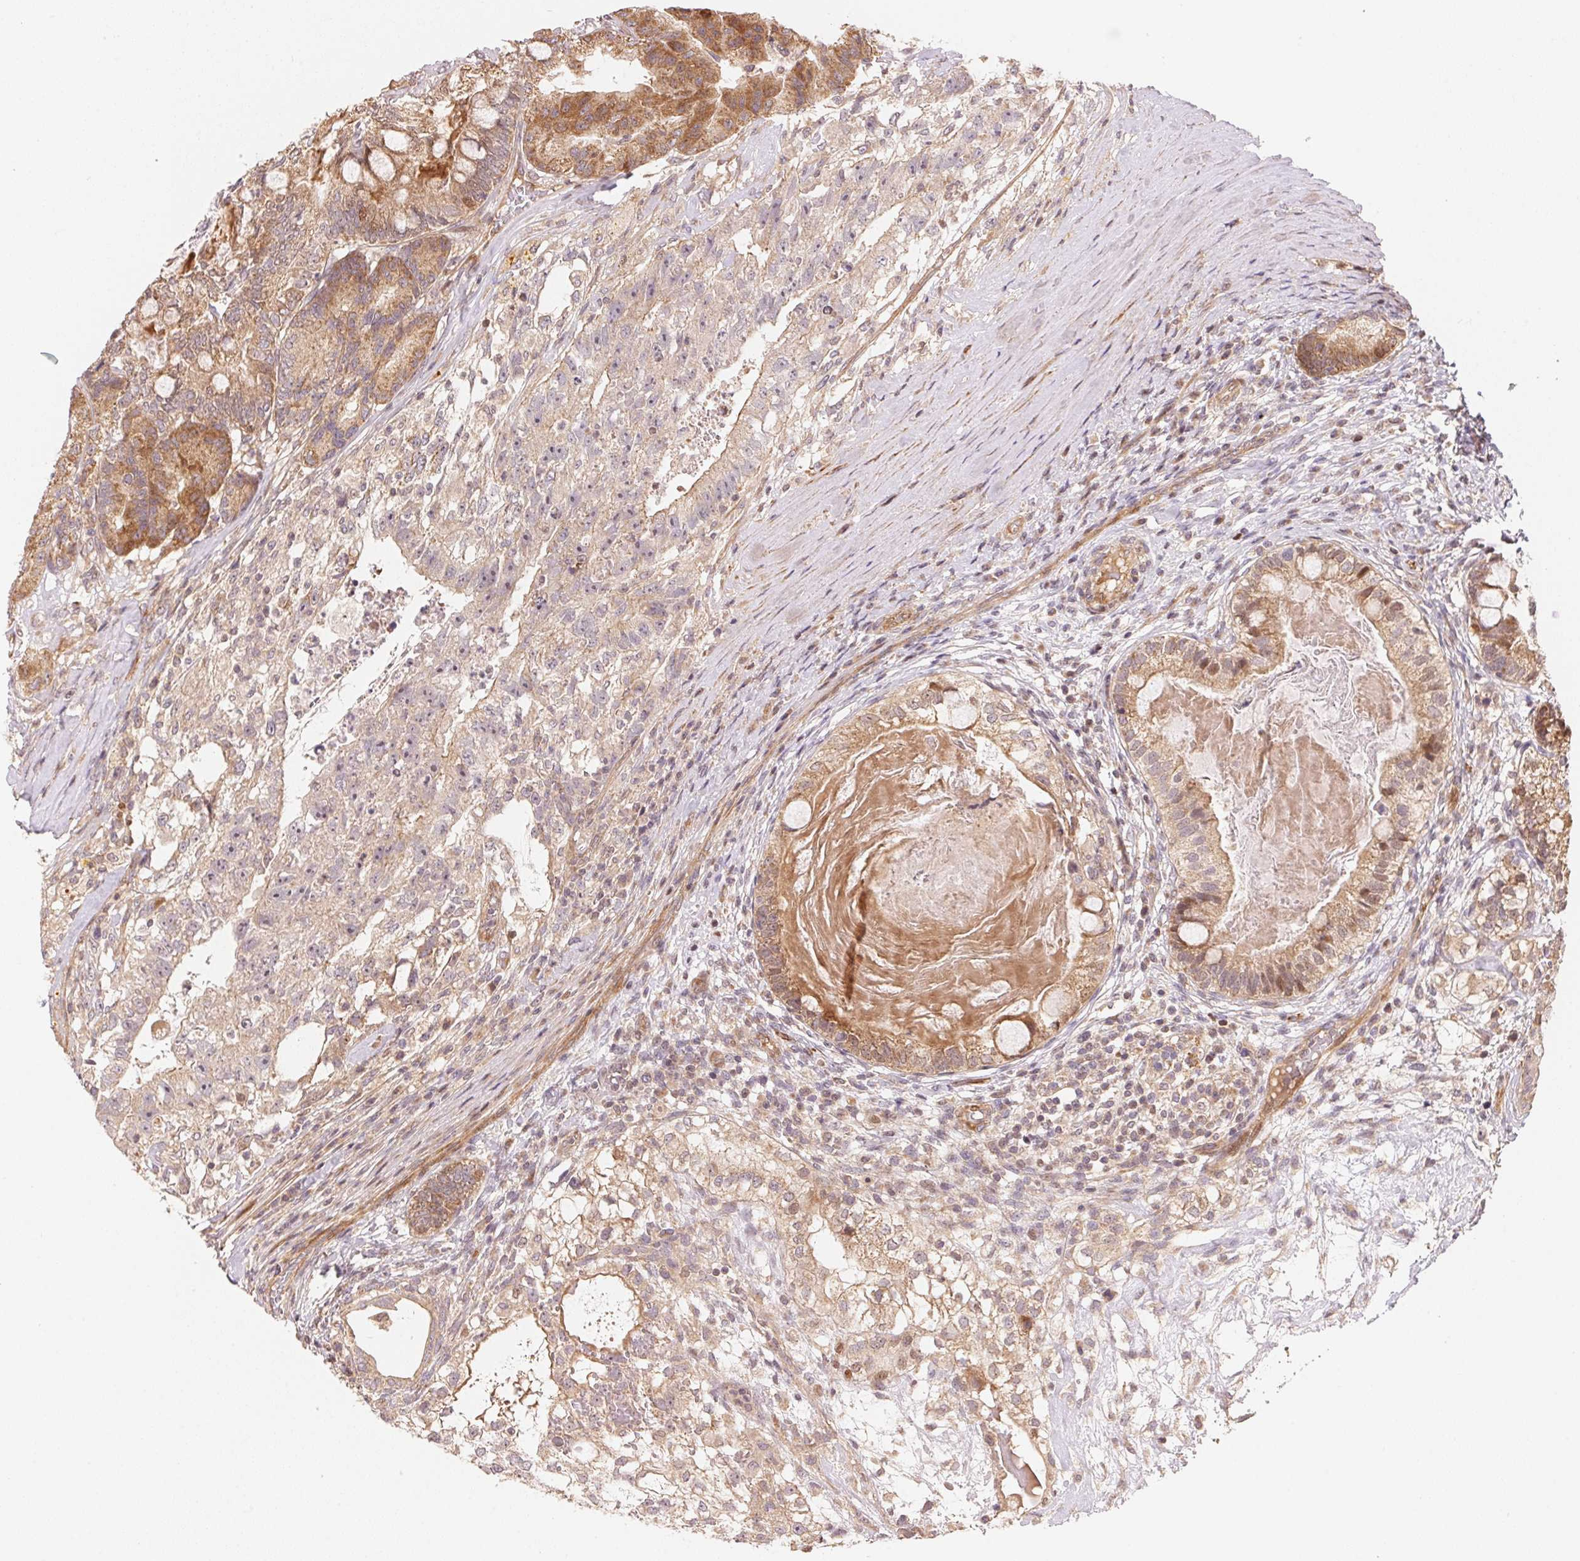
{"staining": {"intensity": "moderate", "quantity": "25%-75%", "location": "cytoplasmic/membranous"}, "tissue": "testis cancer", "cell_type": "Tumor cells", "image_type": "cancer", "snomed": [{"axis": "morphology", "description": "Seminoma, NOS"}, {"axis": "morphology", "description": "Carcinoma, Embryonal, NOS"}, {"axis": "topography", "description": "Testis"}], "caption": "Brown immunohistochemical staining in human testis cancer displays moderate cytoplasmic/membranous staining in about 25%-75% of tumor cells.", "gene": "TNIP2", "patient": {"sex": "male", "age": 41}}